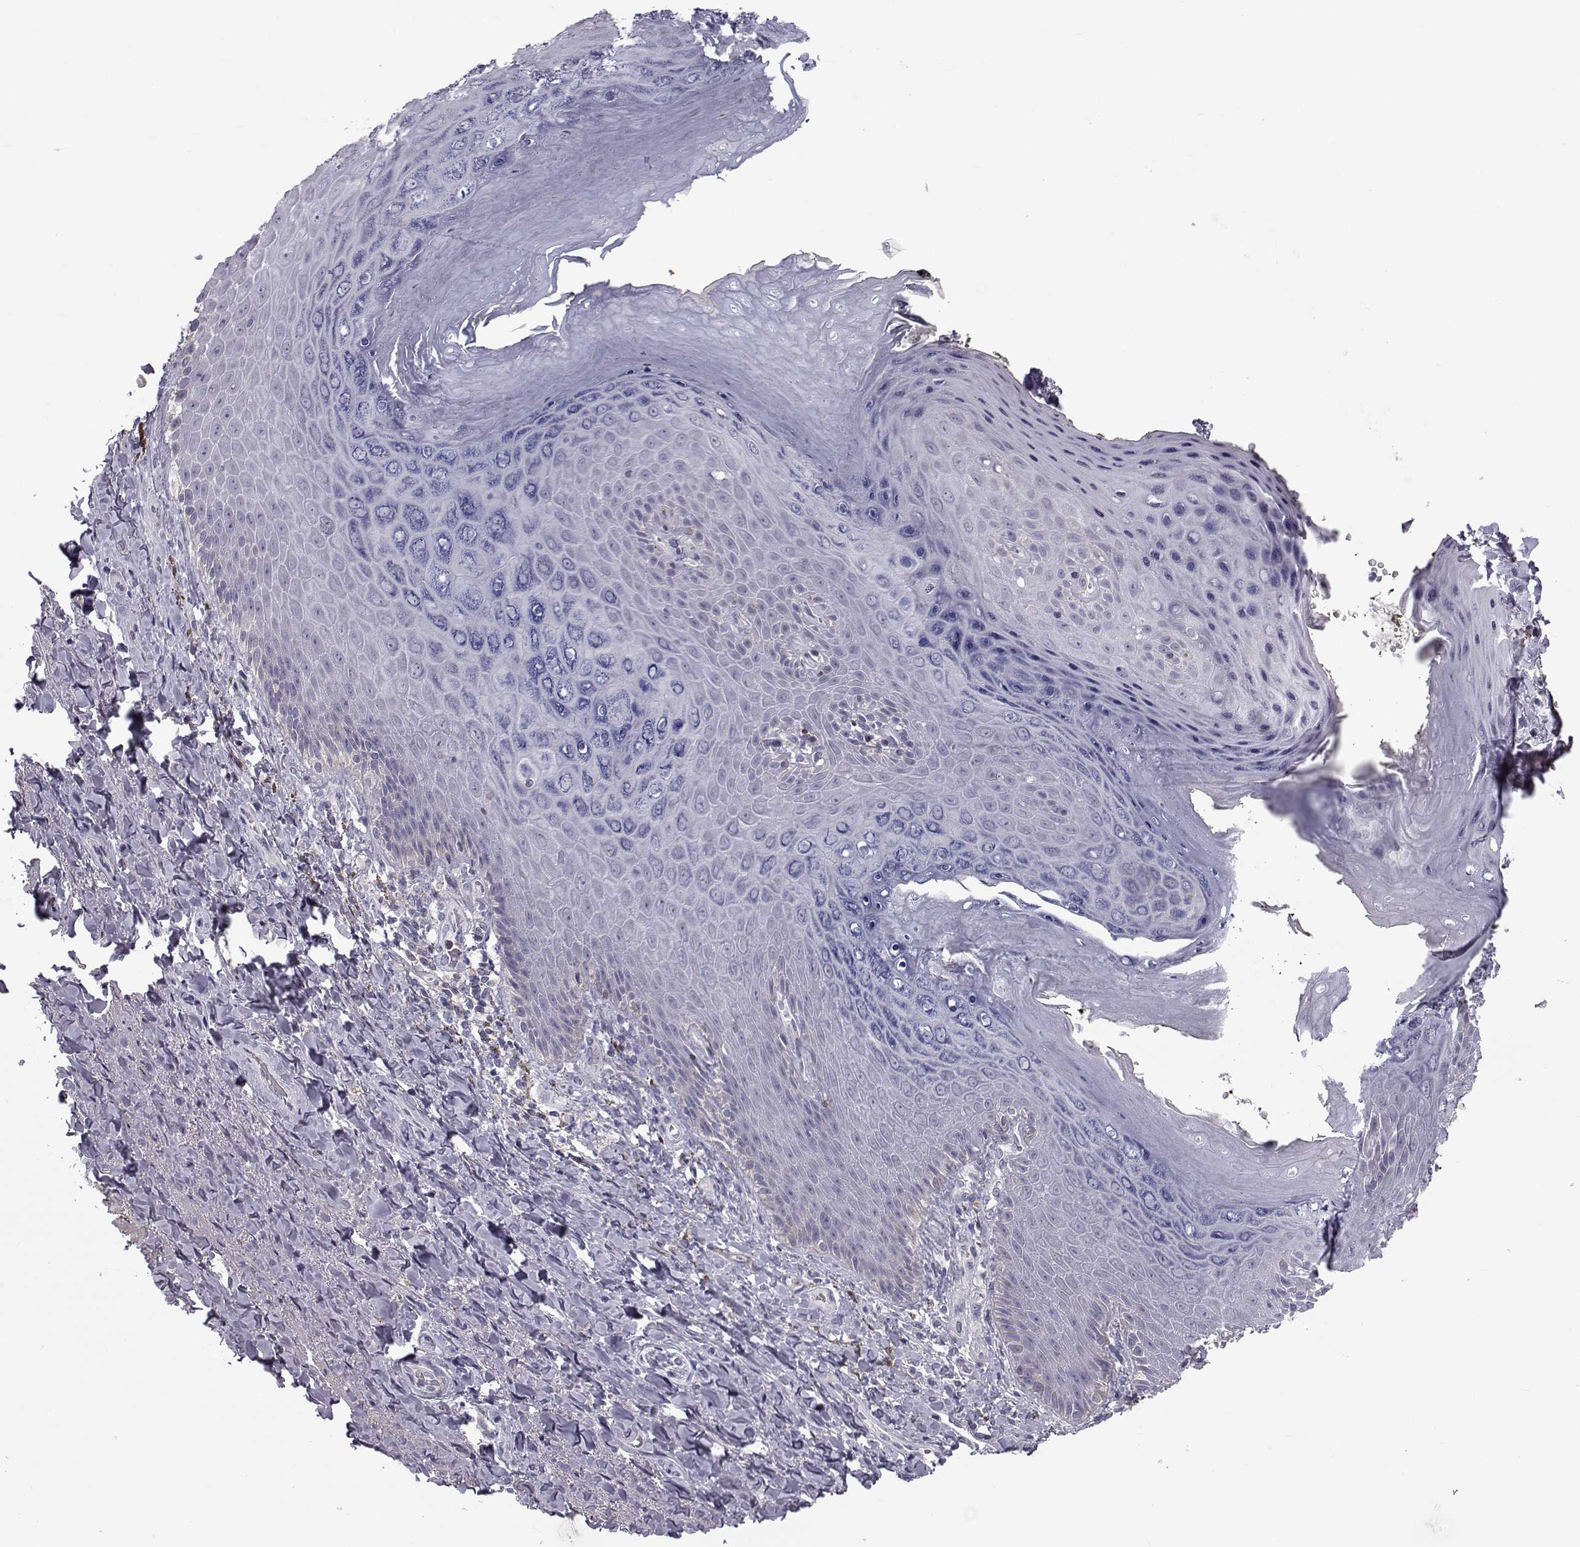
{"staining": {"intensity": "negative", "quantity": "none", "location": "none"}, "tissue": "adipose tissue", "cell_type": "Adipocytes", "image_type": "normal", "snomed": [{"axis": "morphology", "description": "Normal tissue, NOS"}, {"axis": "topography", "description": "Anal"}, {"axis": "topography", "description": "Peripheral nerve tissue"}], "caption": "Immunohistochemistry of benign human adipose tissue exhibits no expression in adipocytes.", "gene": "LRRC27", "patient": {"sex": "male", "age": 53}}